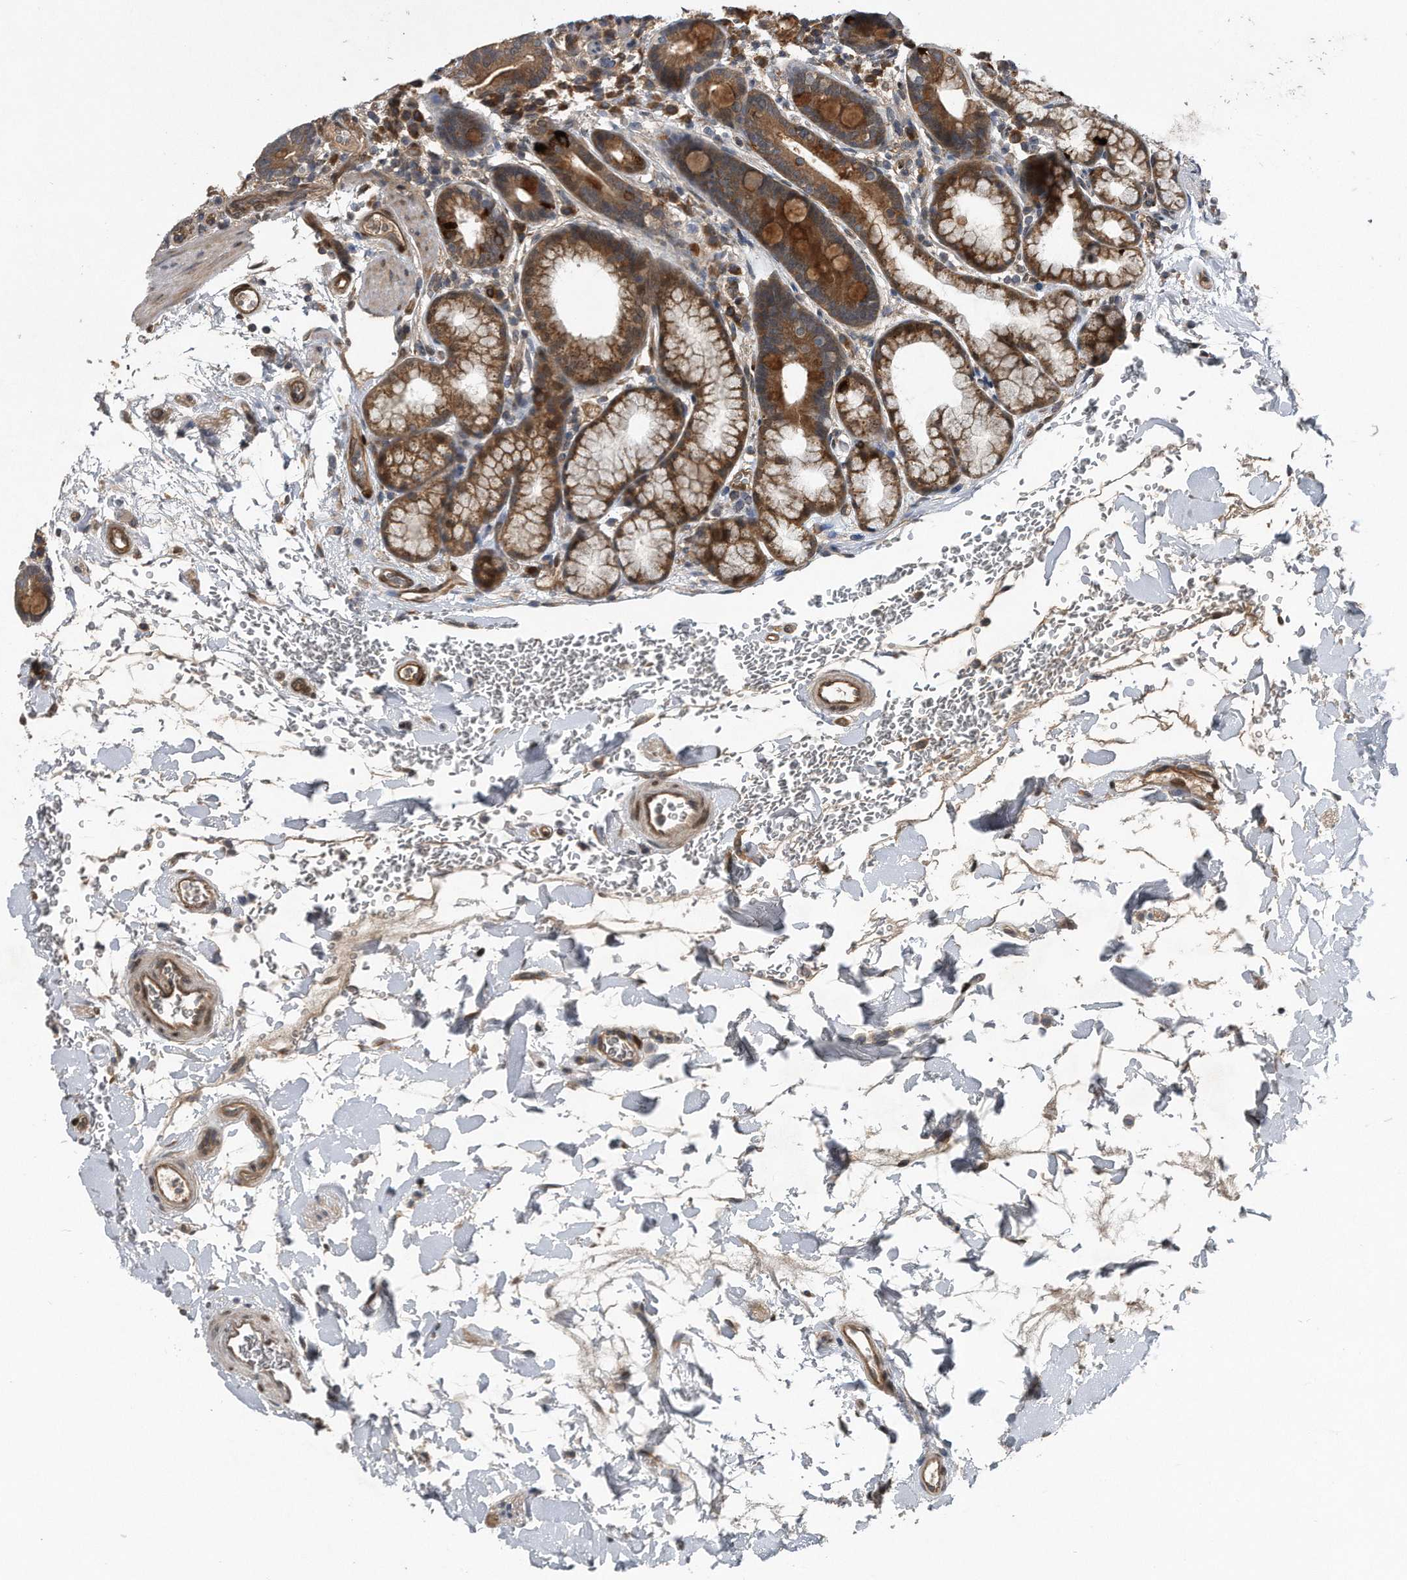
{"staining": {"intensity": "moderate", "quantity": ">75%", "location": "cytoplasmic/membranous"}, "tissue": "duodenum", "cell_type": "Glandular cells", "image_type": "normal", "snomed": [{"axis": "morphology", "description": "Normal tissue, NOS"}, {"axis": "topography", "description": "Duodenum"}], "caption": "An image of human duodenum stained for a protein demonstrates moderate cytoplasmic/membranous brown staining in glandular cells. The protein is stained brown, and the nuclei are stained in blue (DAB IHC with brightfield microscopy, high magnification).", "gene": "ZNF79", "patient": {"sex": "male", "age": 54}}